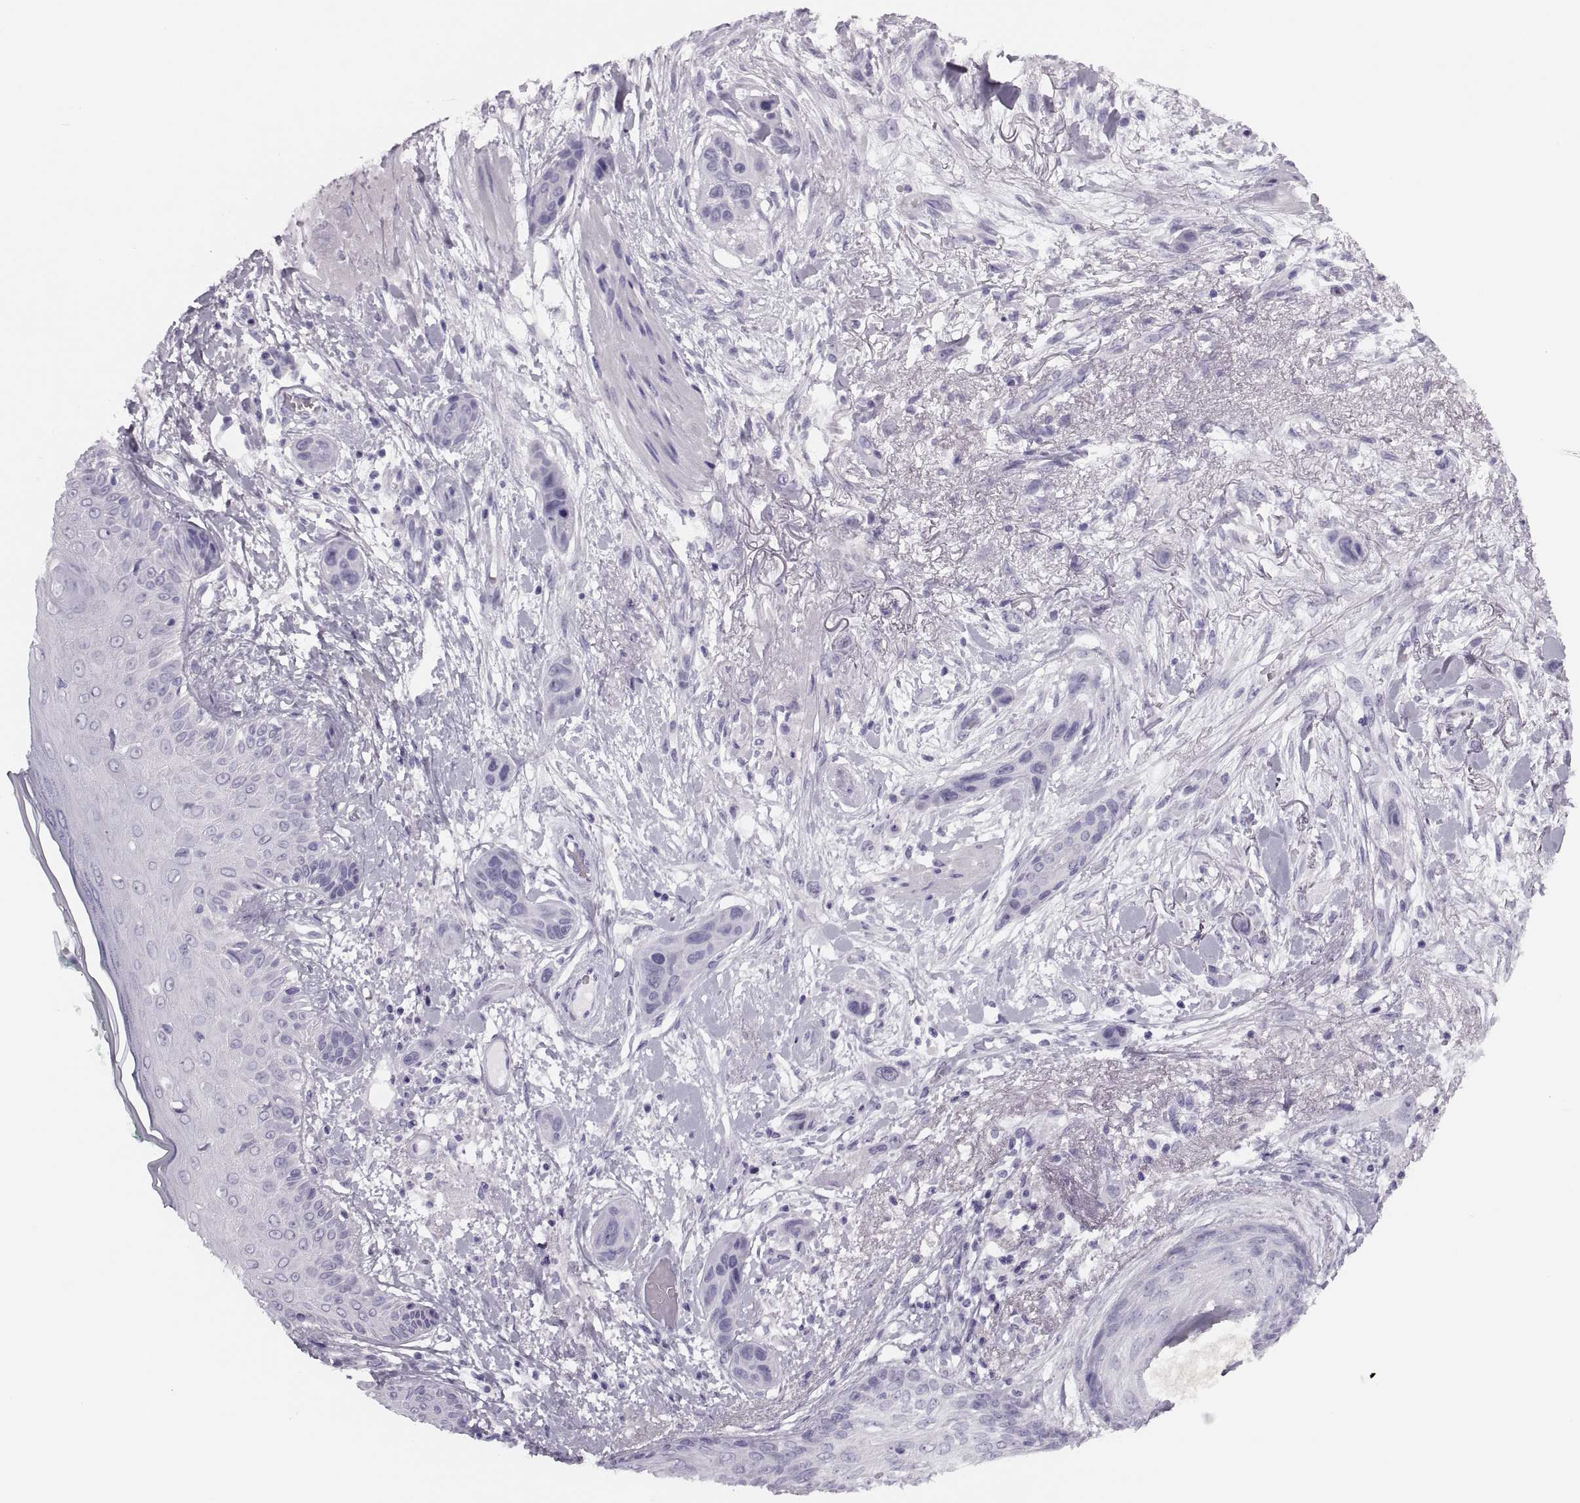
{"staining": {"intensity": "negative", "quantity": "none", "location": "none"}, "tissue": "skin cancer", "cell_type": "Tumor cells", "image_type": "cancer", "snomed": [{"axis": "morphology", "description": "Squamous cell carcinoma, NOS"}, {"axis": "topography", "description": "Skin"}], "caption": "A histopathology image of squamous cell carcinoma (skin) stained for a protein displays no brown staining in tumor cells. Brightfield microscopy of immunohistochemistry stained with DAB (brown) and hematoxylin (blue), captured at high magnification.", "gene": "FAM24A", "patient": {"sex": "male", "age": 79}}